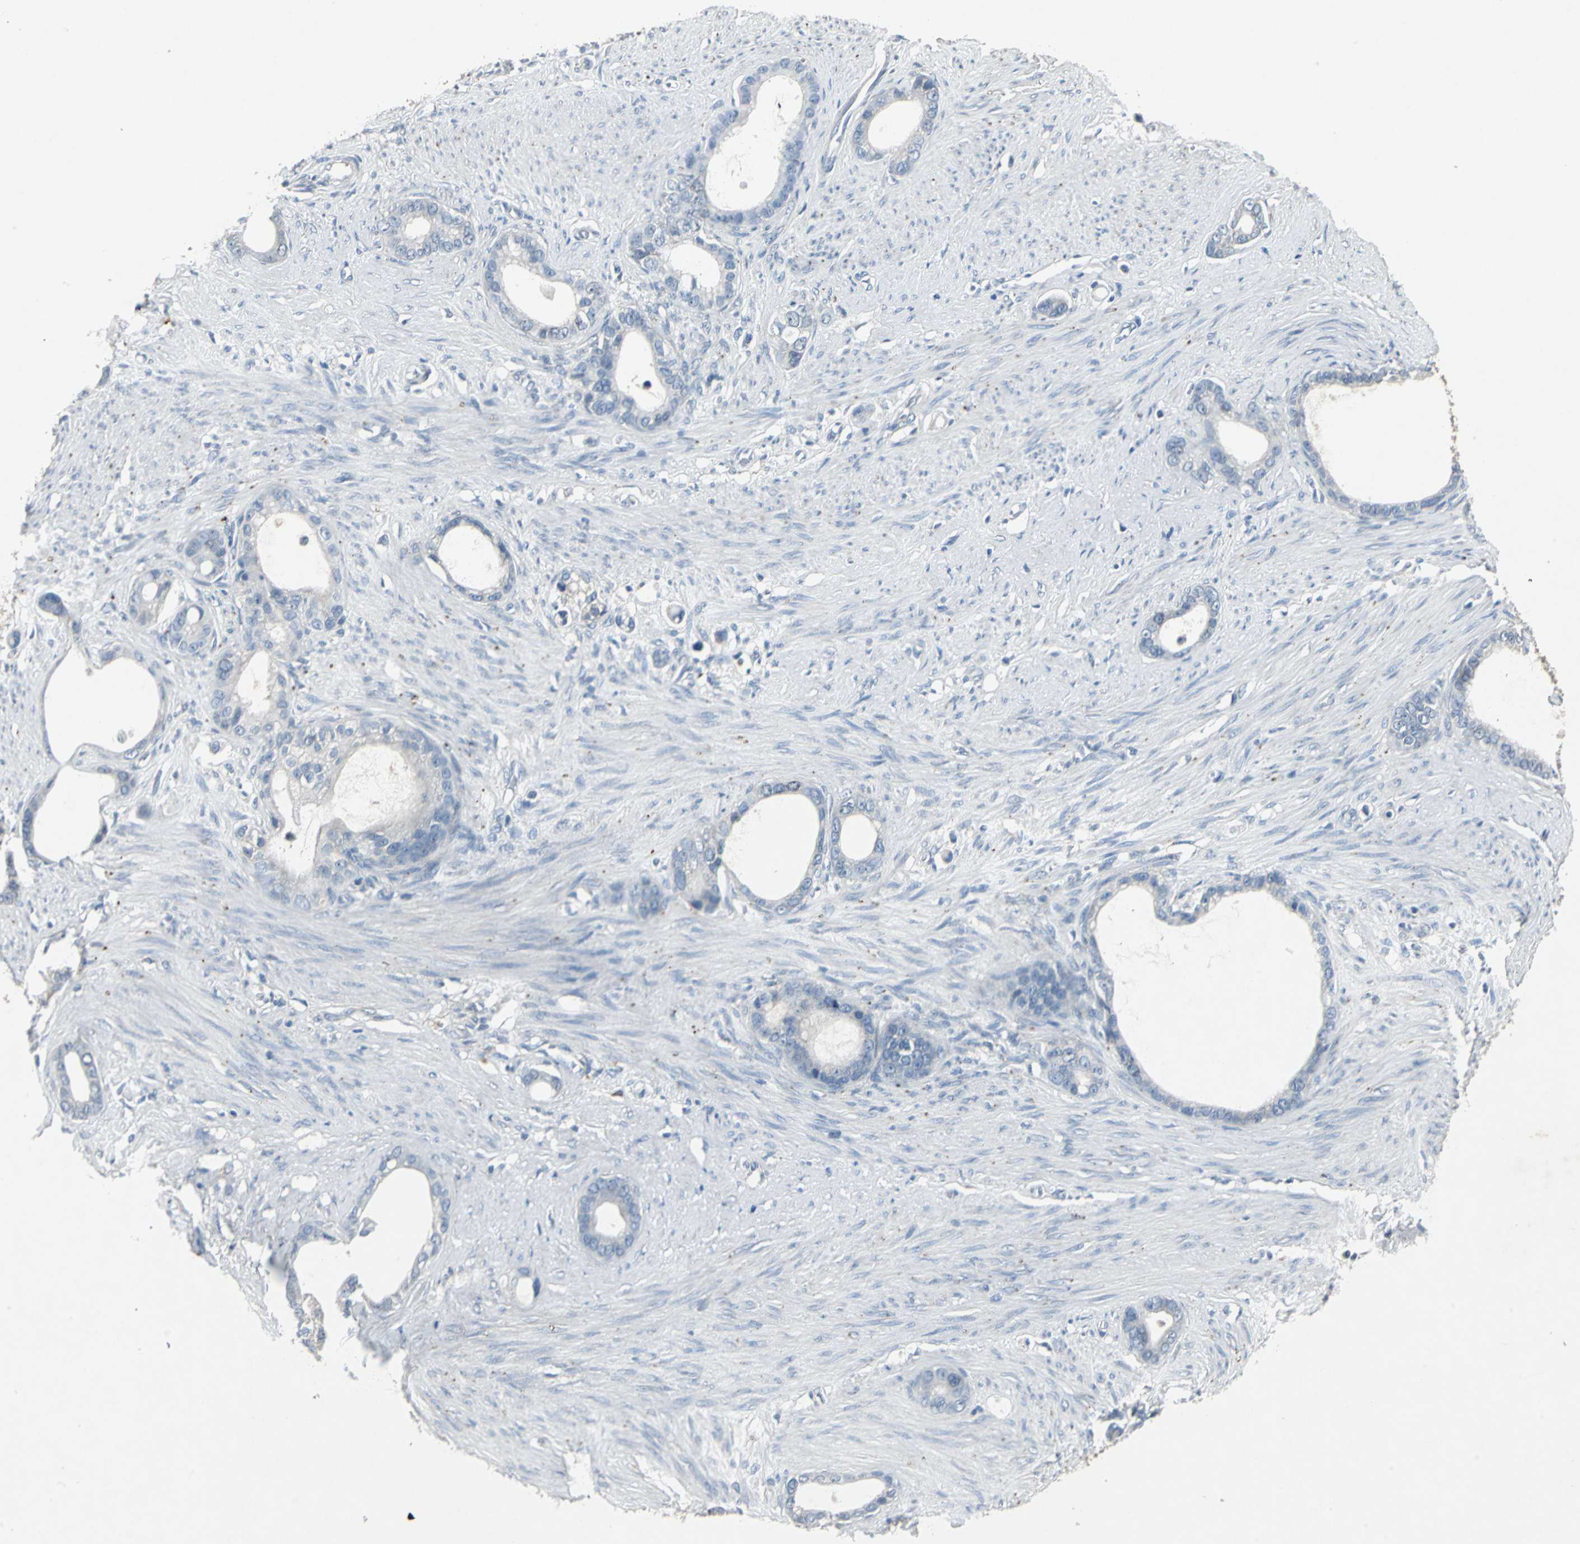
{"staining": {"intensity": "weak", "quantity": "<25%", "location": "cytoplasmic/membranous"}, "tissue": "stomach cancer", "cell_type": "Tumor cells", "image_type": "cancer", "snomed": [{"axis": "morphology", "description": "Adenocarcinoma, NOS"}, {"axis": "topography", "description": "Stomach"}], "caption": "Micrograph shows no protein positivity in tumor cells of stomach cancer (adenocarcinoma) tissue. The staining was performed using DAB to visualize the protein expression in brown, while the nuclei were stained in blue with hematoxylin (Magnification: 20x).", "gene": "SLC2A13", "patient": {"sex": "female", "age": 75}}